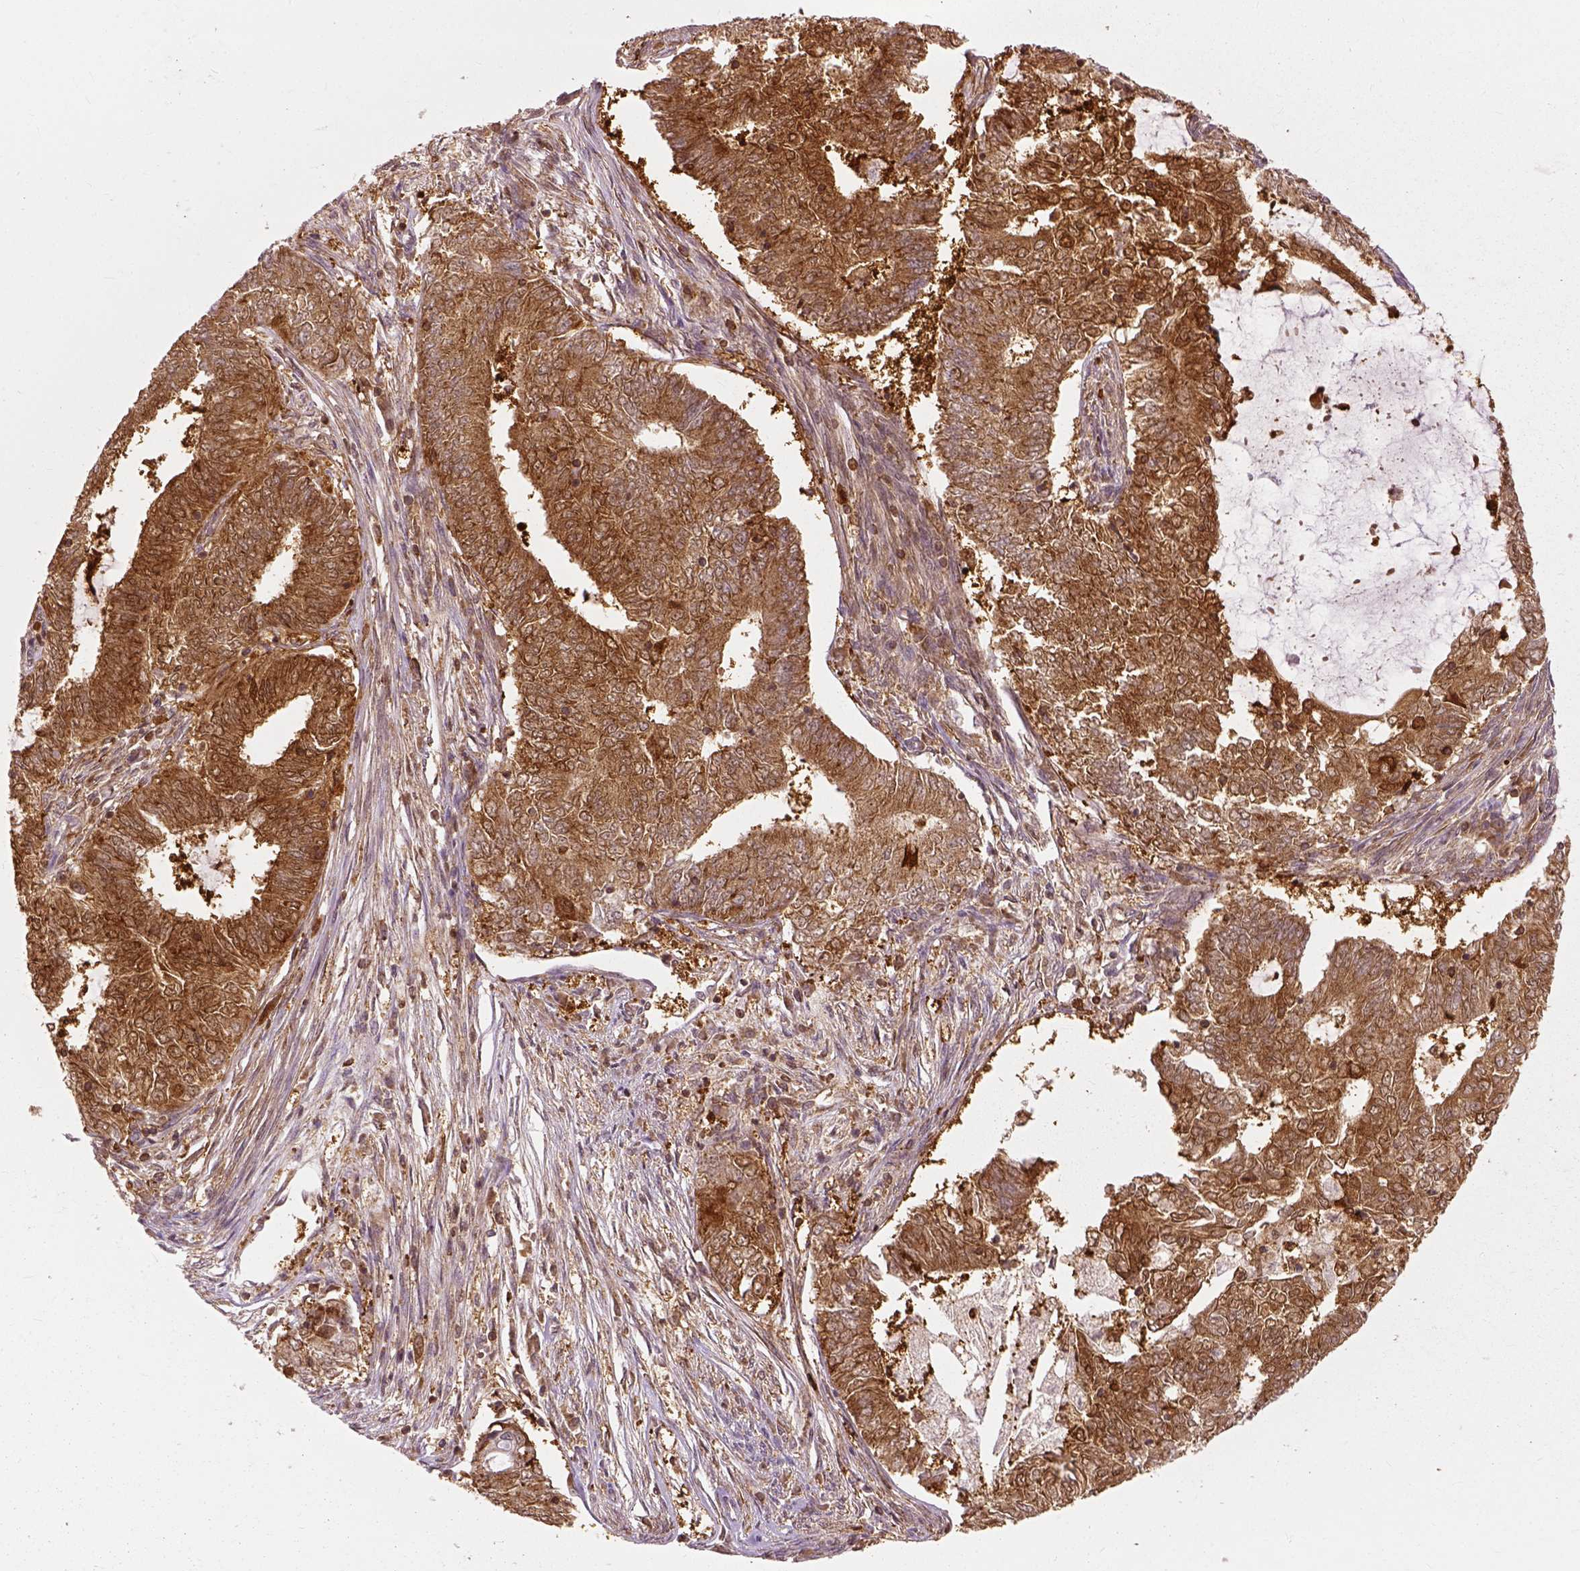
{"staining": {"intensity": "strong", "quantity": ">75%", "location": "cytoplasmic/membranous"}, "tissue": "endometrial cancer", "cell_type": "Tumor cells", "image_type": "cancer", "snomed": [{"axis": "morphology", "description": "Adenocarcinoma, NOS"}, {"axis": "topography", "description": "Endometrium"}], "caption": "The image displays immunohistochemical staining of adenocarcinoma (endometrial). There is strong cytoplasmic/membranous expression is present in about >75% of tumor cells.", "gene": "GPI", "patient": {"sex": "female", "age": 62}}